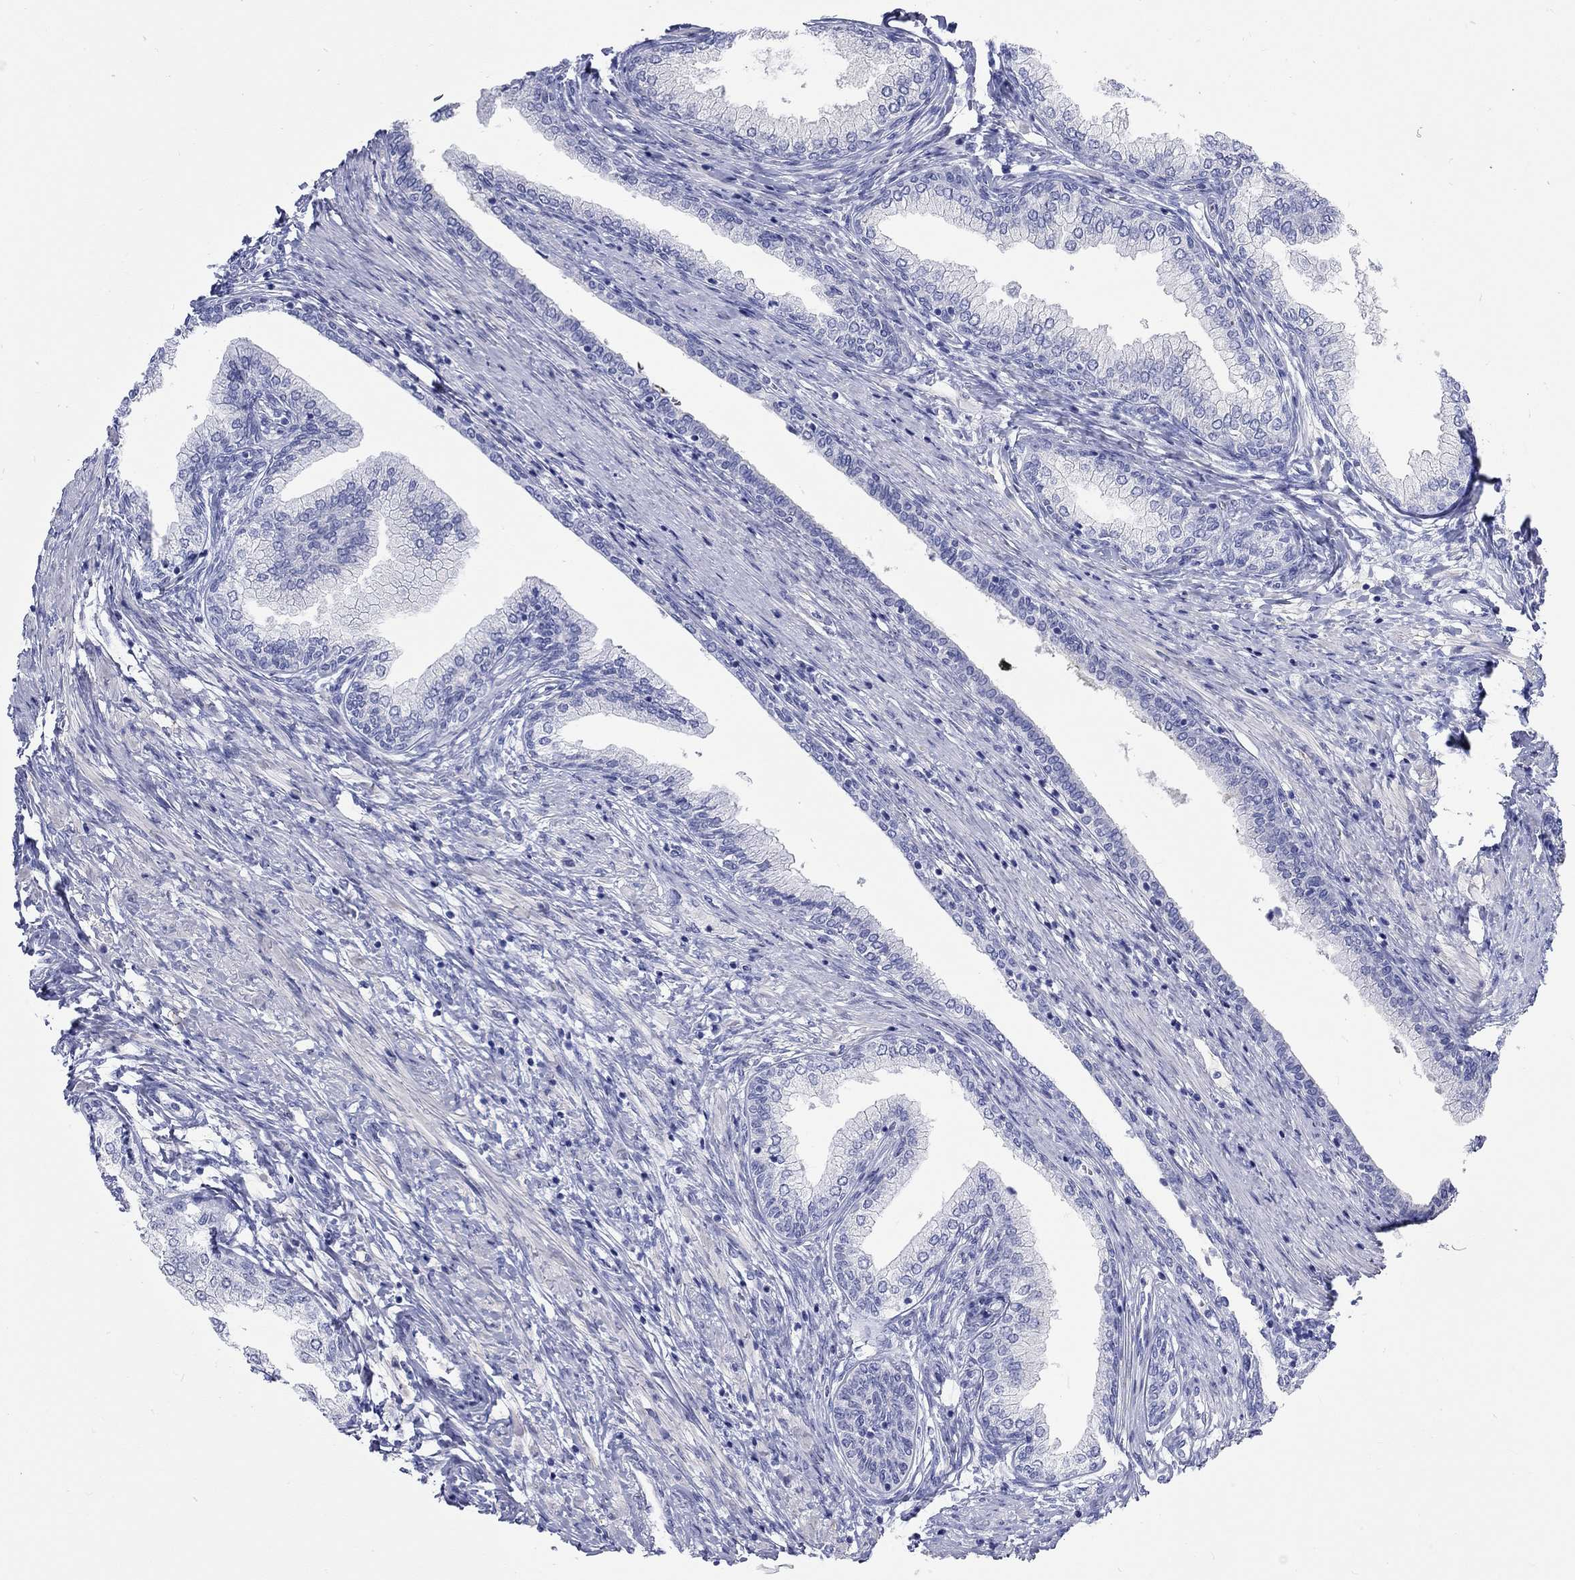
{"staining": {"intensity": "negative", "quantity": "none", "location": "none"}, "tissue": "prostate cancer", "cell_type": "Tumor cells", "image_type": "cancer", "snomed": [{"axis": "morphology", "description": "Adenocarcinoma, Low grade"}, {"axis": "topography", "description": "Prostate and seminal vesicle, NOS"}], "caption": "High power microscopy histopathology image of an immunohistochemistry (IHC) histopathology image of low-grade adenocarcinoma (prostate), revealing no significant positivity in tumor cells. The staining is performed using DAB (3,3'-diaminobenzidine) brown chromogen with nuclei counter-stained in using hematoxylin.", "gene": "SPATA9", "patient": {"sex": "male", "age": 61}}